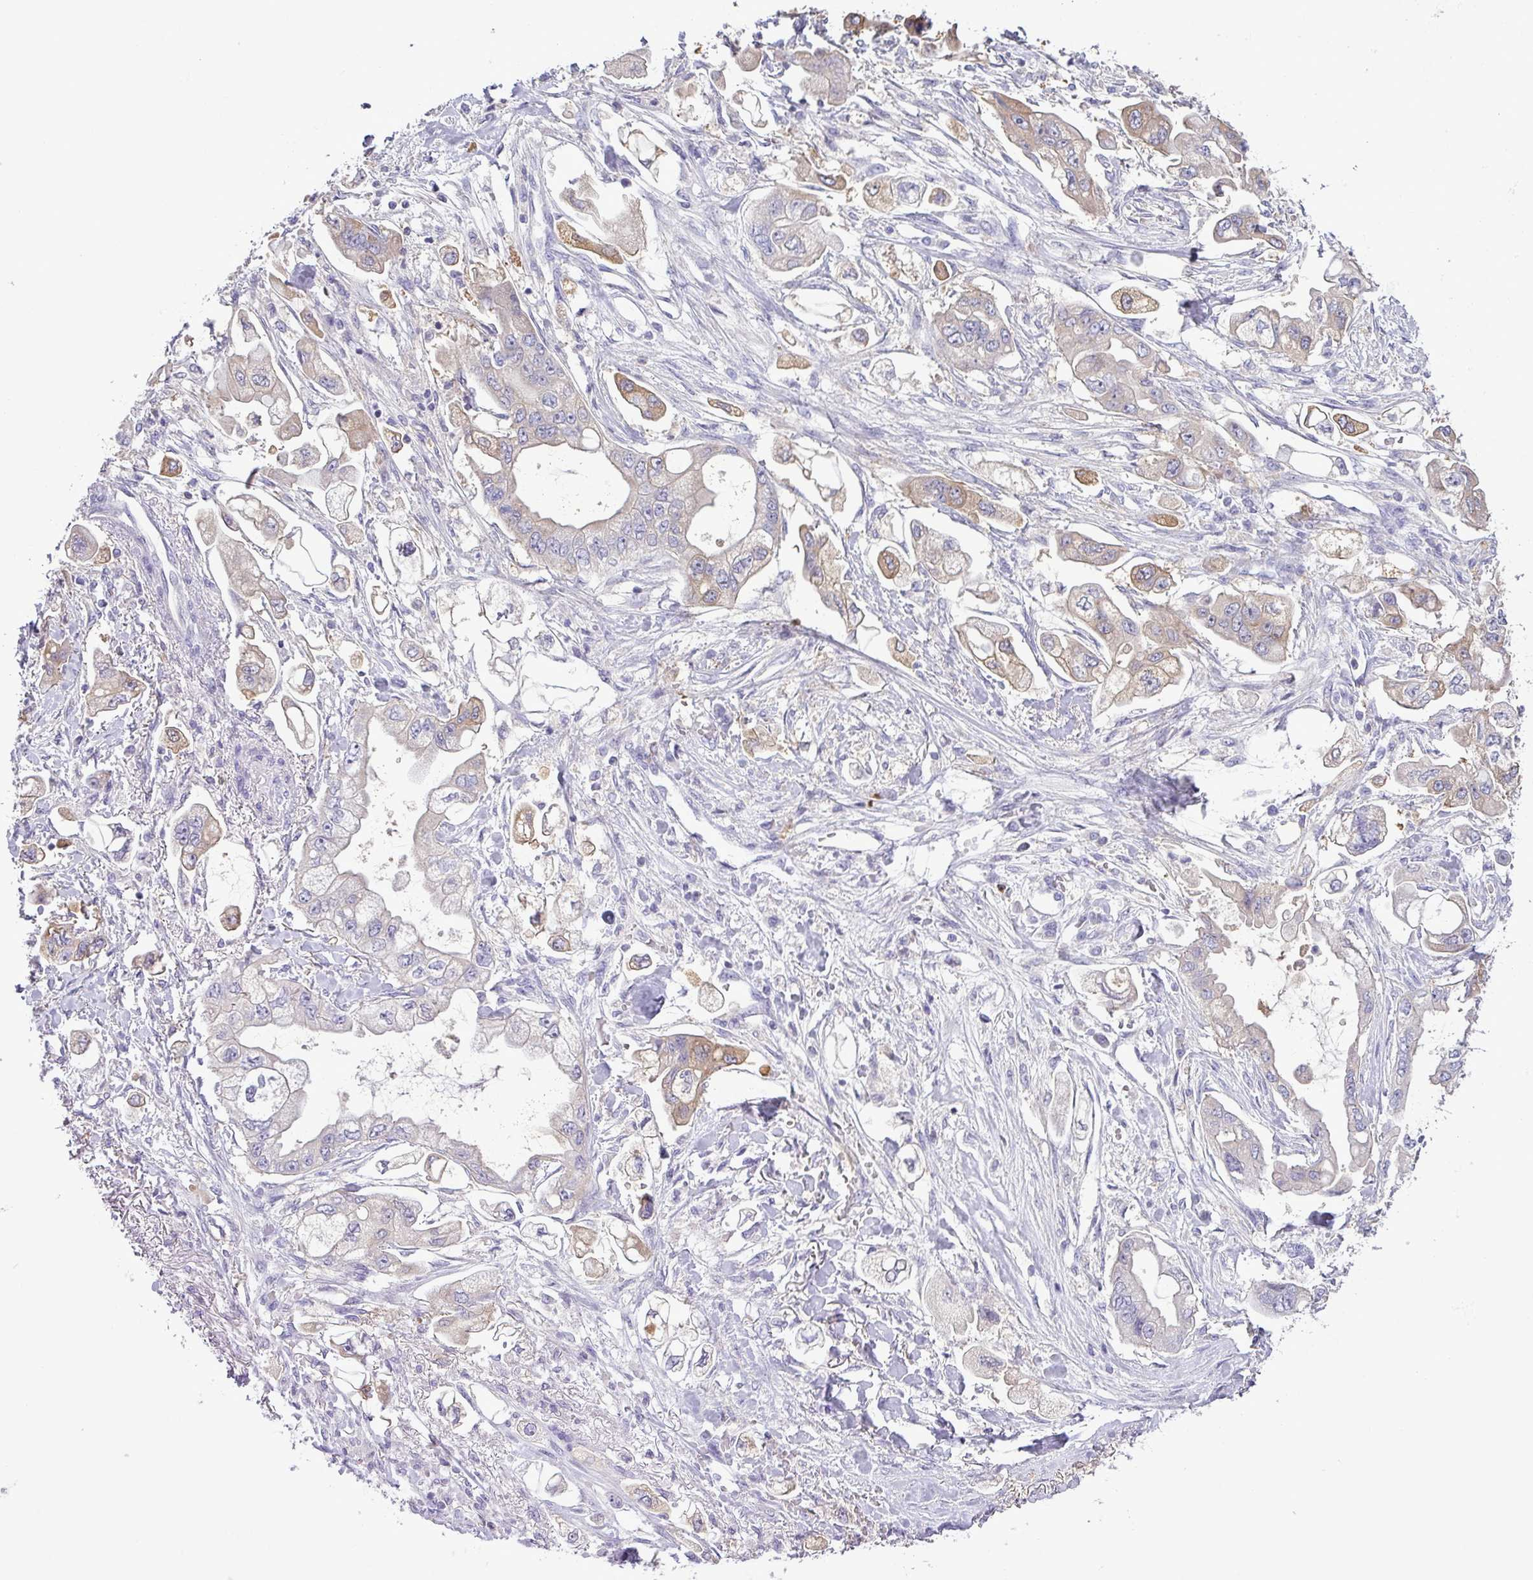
{"staining": {"intensity": "weak", "quantity": "<25%", "location": "cytoplasmic/membranous"}, "tissue": "stomach cancer", "cell_type": "Tumor cells", "image_type": "cancer", "snomed": [{"axis": "morphology", "description": "Adenocarcinoma, NOS"}, {"axis": "topography", "description": "Stomach"}], "caption": "Immunohistochemistry photomicrograph of adenocarcinoma (stomach) stained for a protein (brown), which reveals no staining in tumor cells.", "gene": "STAT5A", "patient": {"sex": "male", "age": 62}}